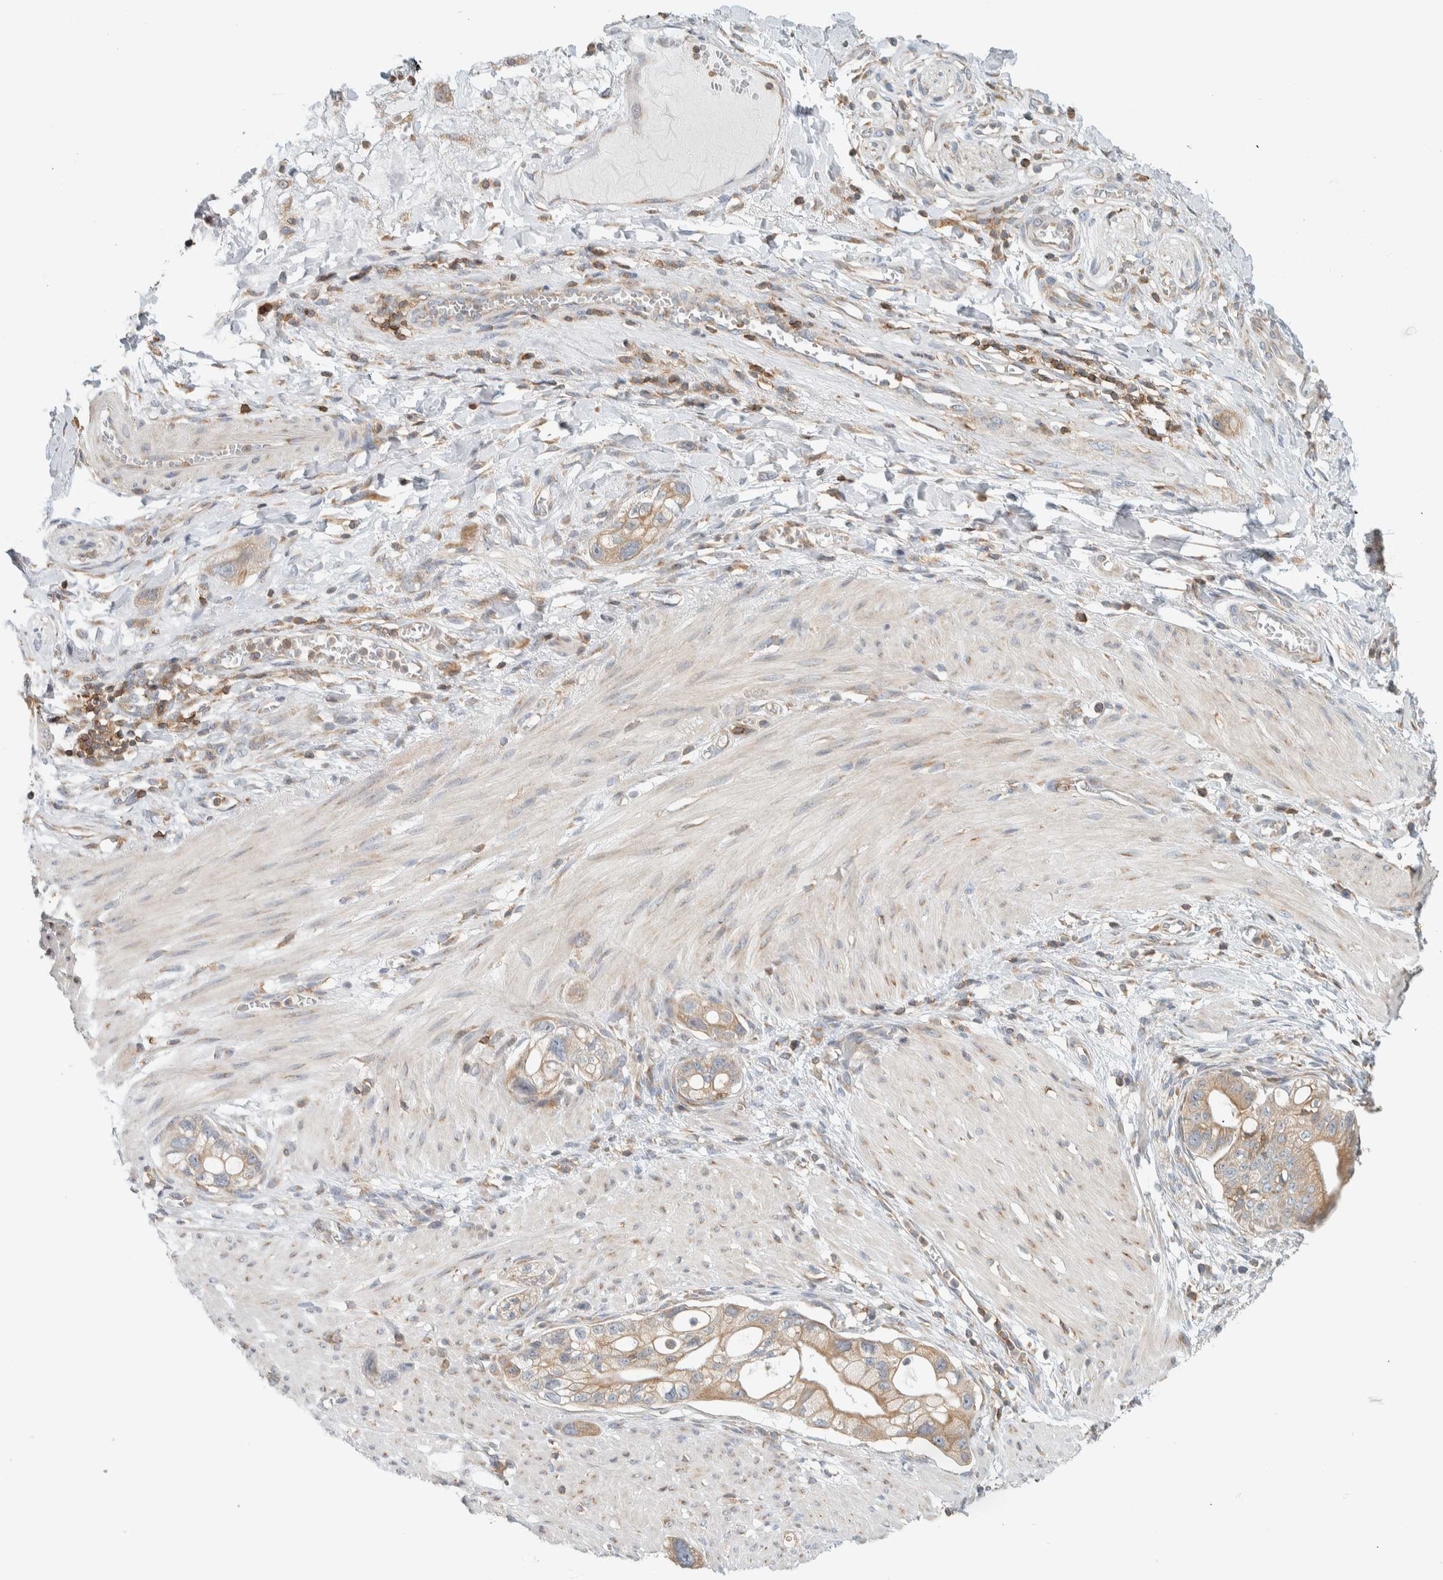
{"staining": {"intensity": "weak", "quantity": ">75%", "location": "cytoplasmic/membranous"}, "tissue": "stomach cancer", "cell_type": "Tumor cells", "image_type": "cancer", "snomed": [{"axis": "morphology", "description": "Adenocarcinoma, NOS"}, {"axis": "topography", "description": "Stomach"}, {"axis": "topography", "description": "Stomach, lower"}], "caption": "IHC staining of stomach cancer, which displays low levels of weak cytoplasmic/membranous positivity in about >75% of tumor cells indicating weak cytoplasmic/membranous protein expression. The staining was performed using DAB (brown) for protein detection and nuclei were counterstained in hematoxylin (blue).", "gene": "CCDC57", "patient": {"sex": "female", "age": 48}}